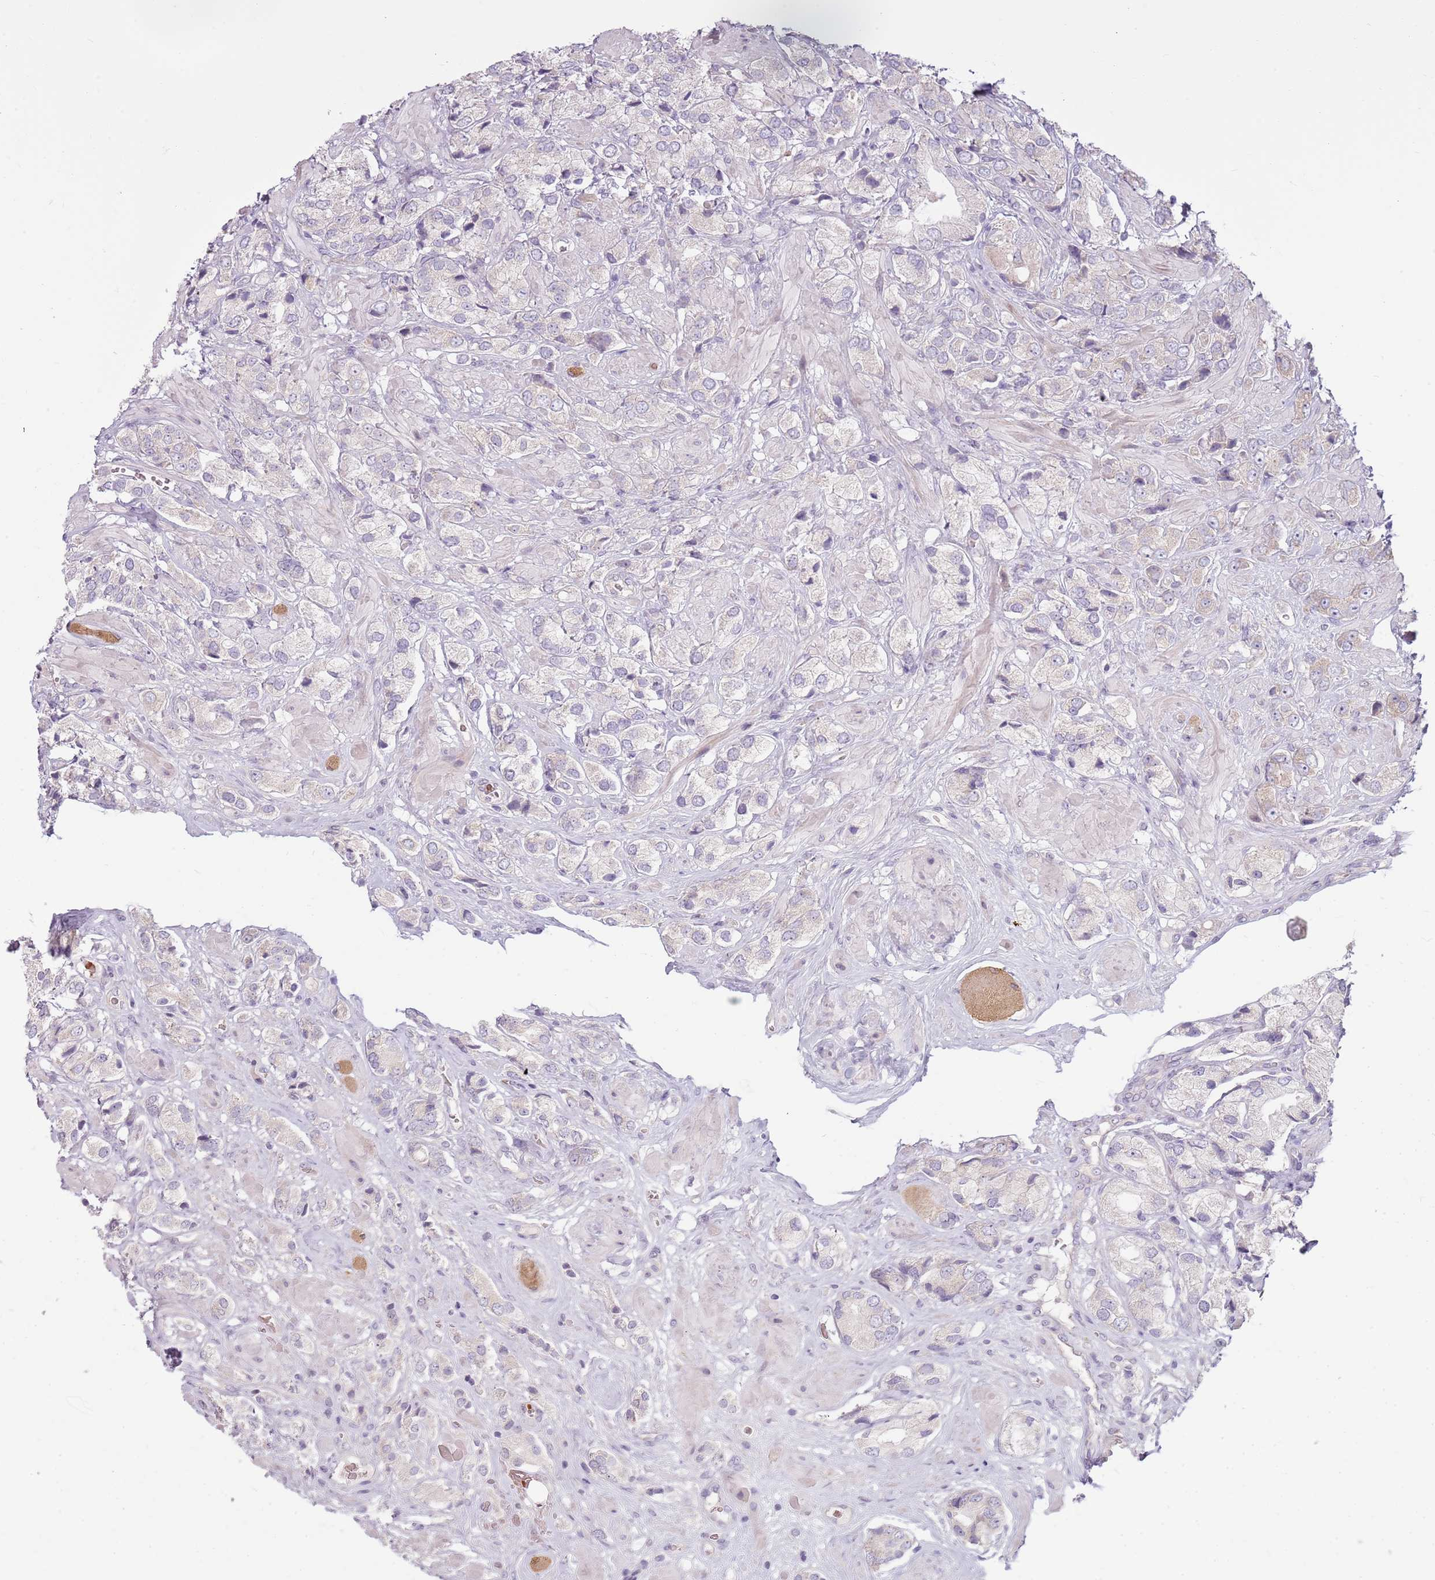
{"staining": {"intensity": "negative", "quantity": "none", "location": "none"}, "tissue": "prostate cancer", "cell_type": "Tumor cells", "image_type": "cancer", "snomed": [{"axis": "morphology", "description": "Adenocarcinoma, High grade"}, {"axis": "topography", "description": "Prostate and seminal vesicle, NOS"}], "caption": "Tumor cells show no significant protein staining in prostate cancer (high-grade adenocarcinoma).", "gene": "HSPA14", "patient": {"sex": "male", "age": 64}}